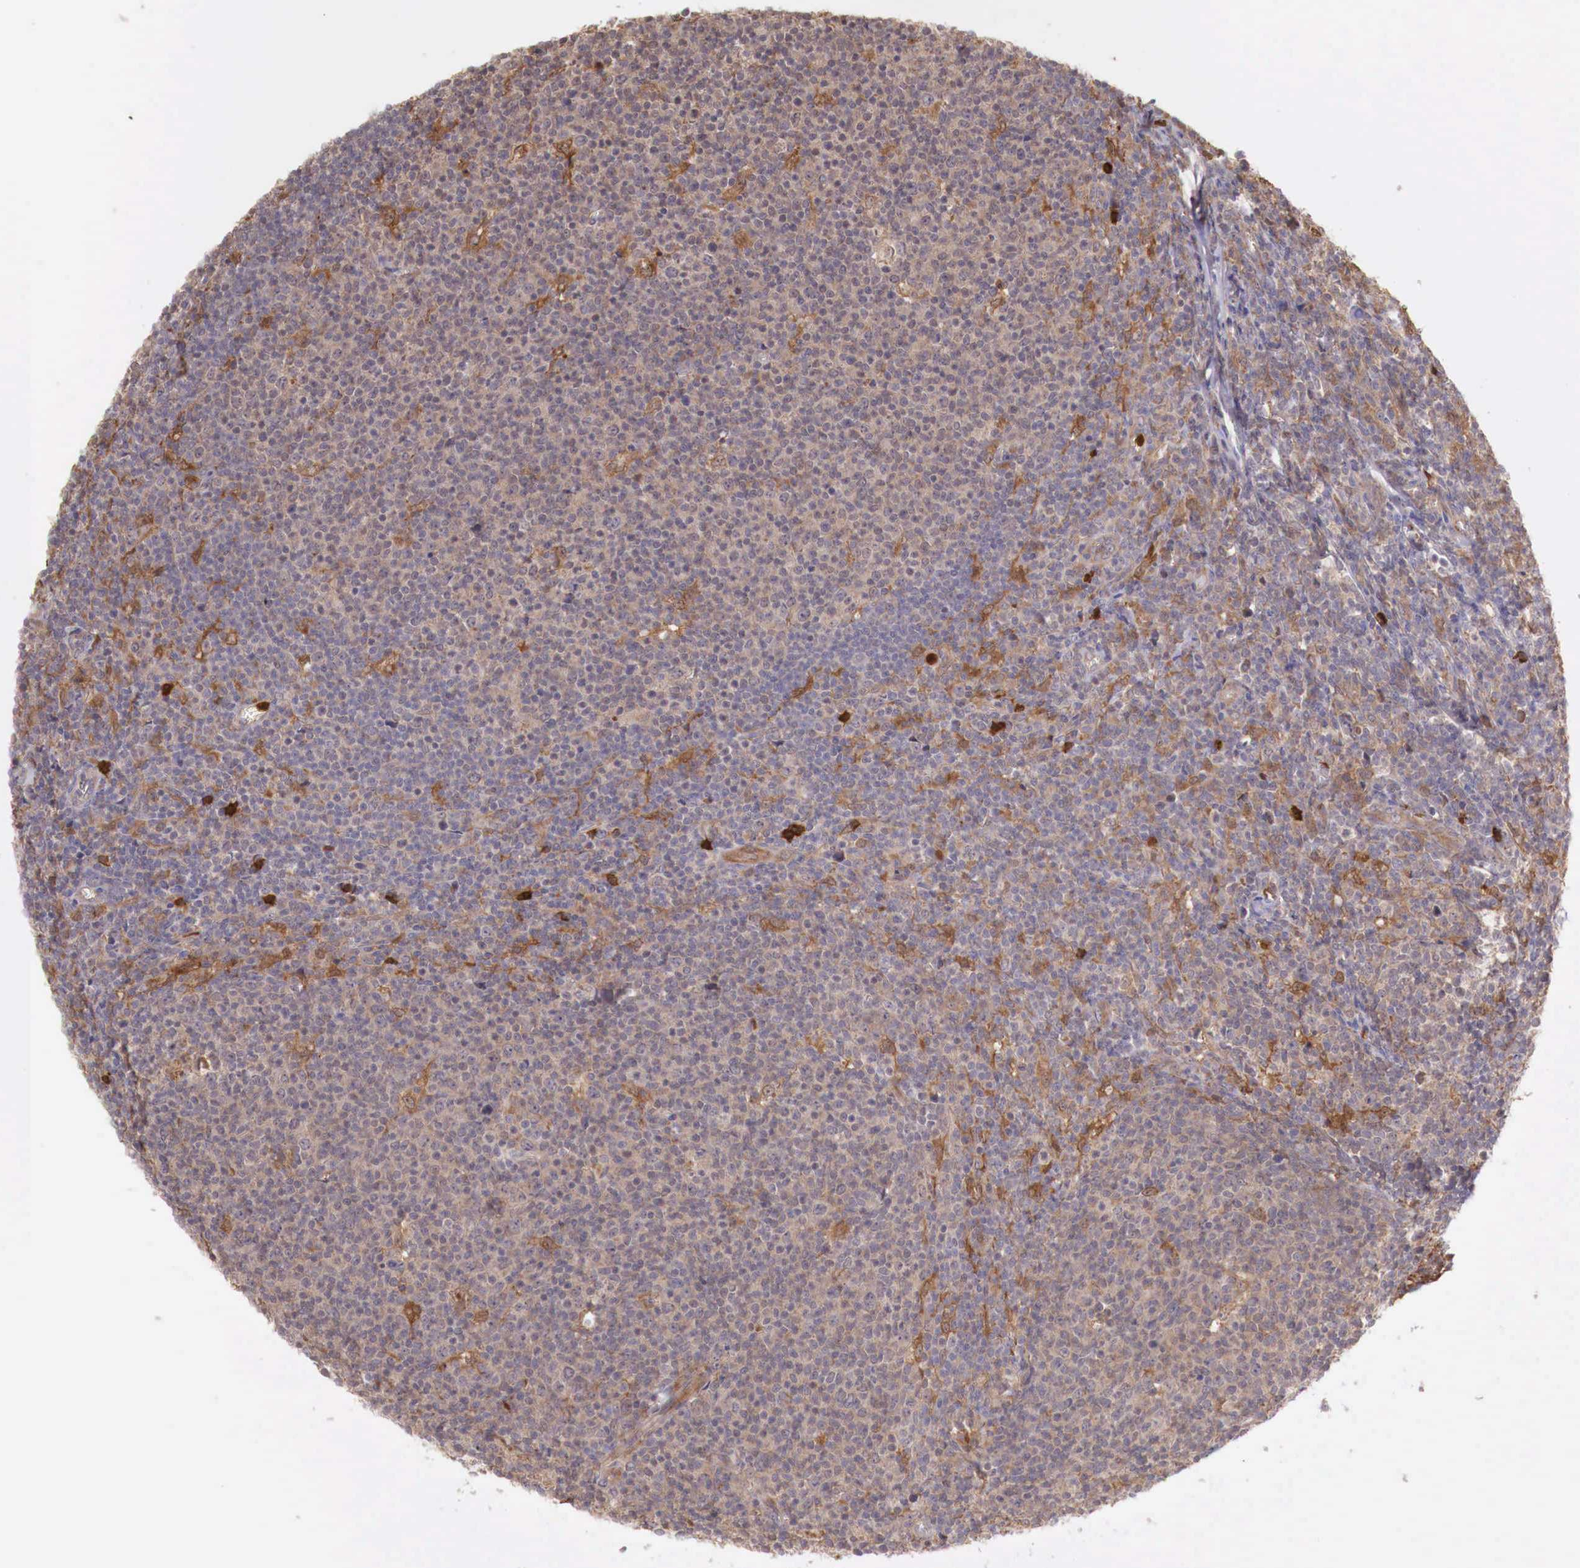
{"staining": {"intensity": "weak", "quantity": "25%-75%", "location": "cytoplasmic/membranous"}, "tissue": "lymphoma", "cell_type": "Tumor cells", "image_type": "cancer", "snomed": [{"axis": "morphology", "description": "Malignant lymphoma, non-Hodgkin's type, Low grade"}, {"axis": "topography", "description": "Lymph node"}], "caption": "Lymphoma was stained to show a protein in brown. There is low levels of weak cytoplasmic/membranous expression in approximately 25%-75% of tumor cells.", "gene": "GAB2", "patient": {"sex": "male", "age": 74}}